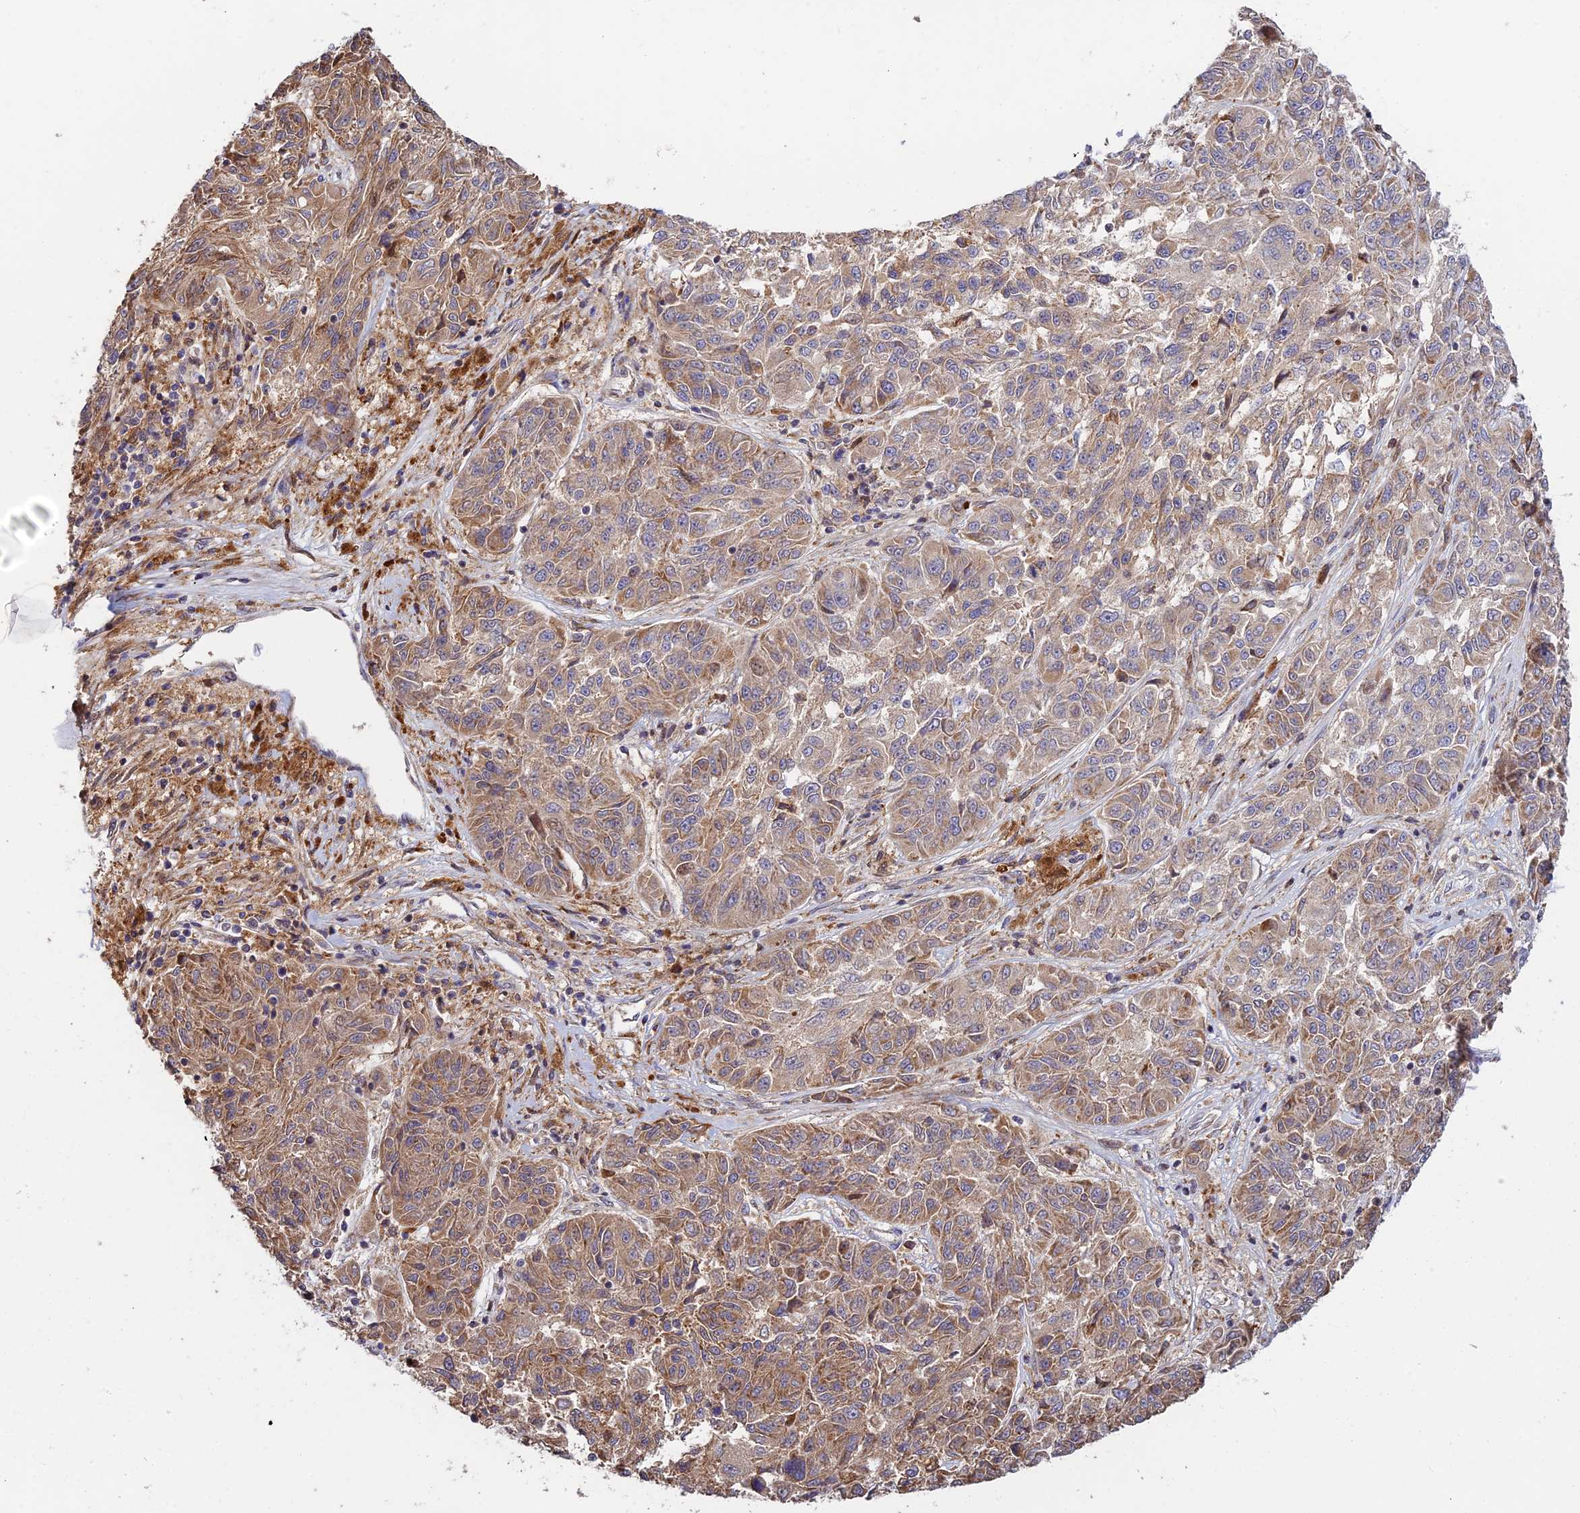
{"staining": {"intensity": "moderate", "quantity": "<25%", "location": "cytoplasmic/membranous"}, "tissue": "melanoma", "cell_type": "Tumor cells", "image_type": "cancer", "snomed": [{"axis": "morphology", "description": "Malignant melanoma, NOS"}, {"axis": "topography", "description": "Skin"}], "caption": "An IHC micrograph of tumor tissue is shown. Protein staining in brown highlights moderate cytoplasmic/membranous positivity in malignant melanoma within tumor cells. The protein of interest is stained brown, and the nuclei are stained in blue (DAB IHC with brightfield microscopy, high magnification).", "gene": "FUOM", "patient": {"sex": "male", "age": 53}}